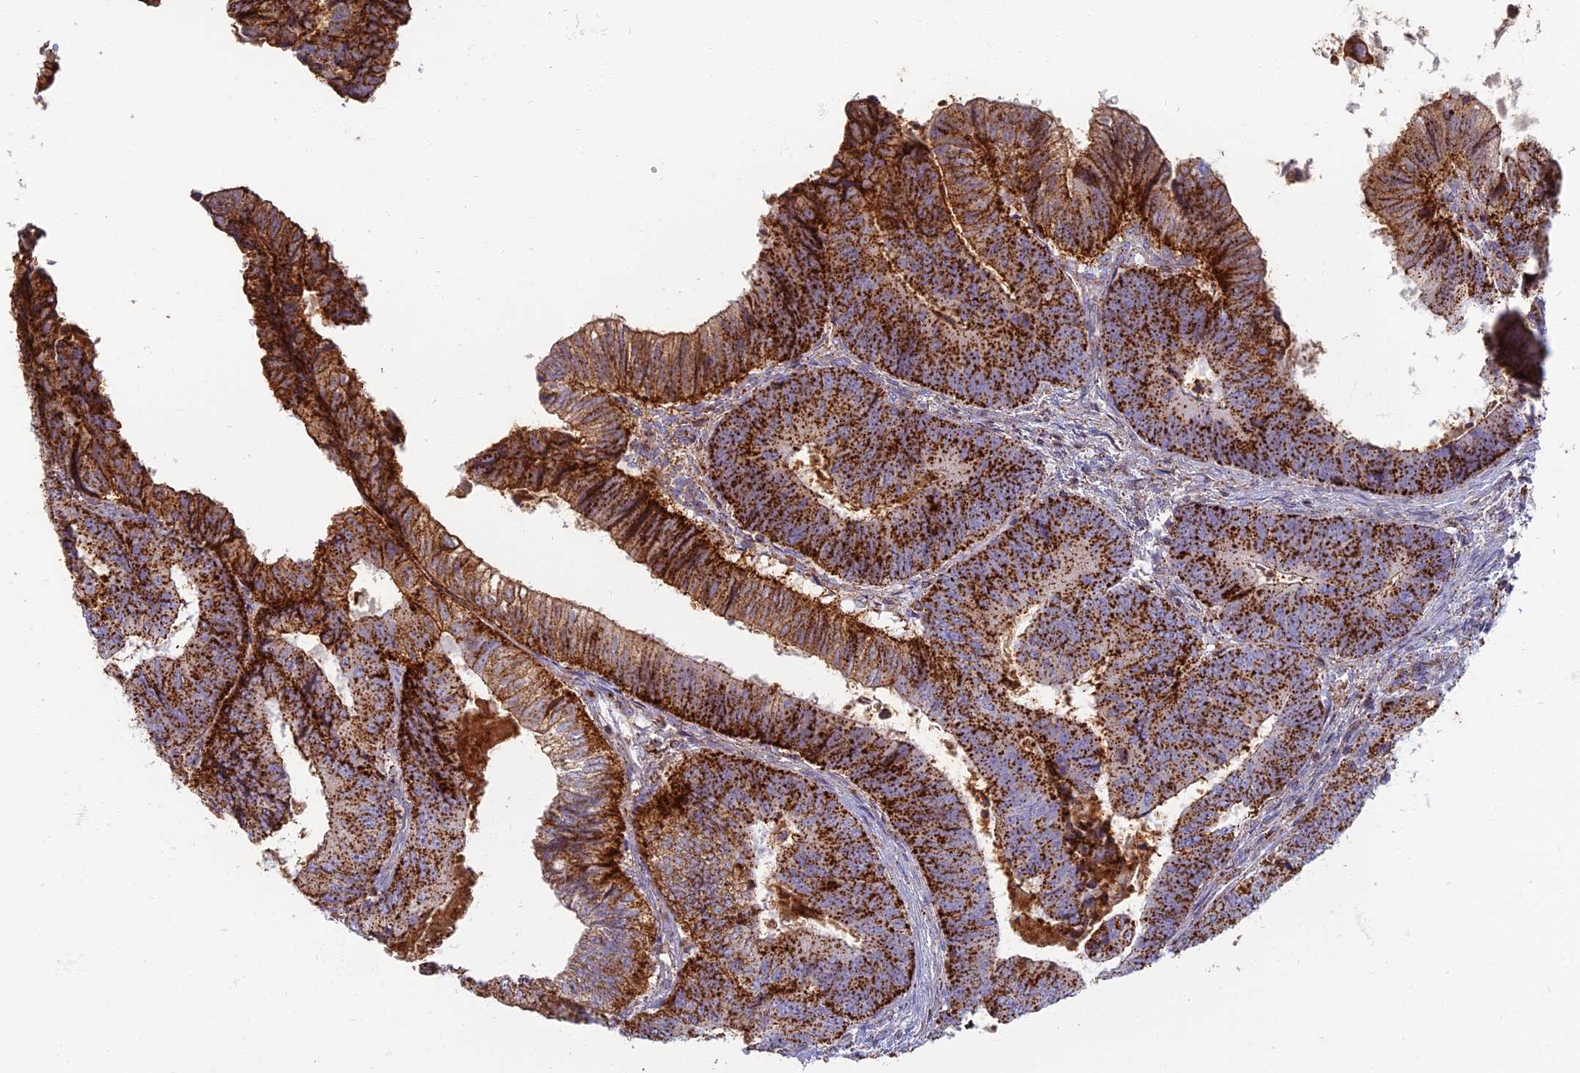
{"staining": {"intensity": "strong", "quantity": ">75%", "location": "cytoplasmic/membranous"}, "tissue": "colorectal cancer", "cell_type": "Tumor cells", "image_type": "cancer", "snomed": [{"axis": "morphology", "description": "Adenocarcinoma, NOS"}, {"axis": "topography", "description": "Colon"}], "caption": "A brown stain shows strong cytoplasmic/membranous expression of a protein in human adenocarcinoma (colorectal) tumor cells.", "gene": "CHMP4B", "patient": {"sex": "female", "age": 67}}